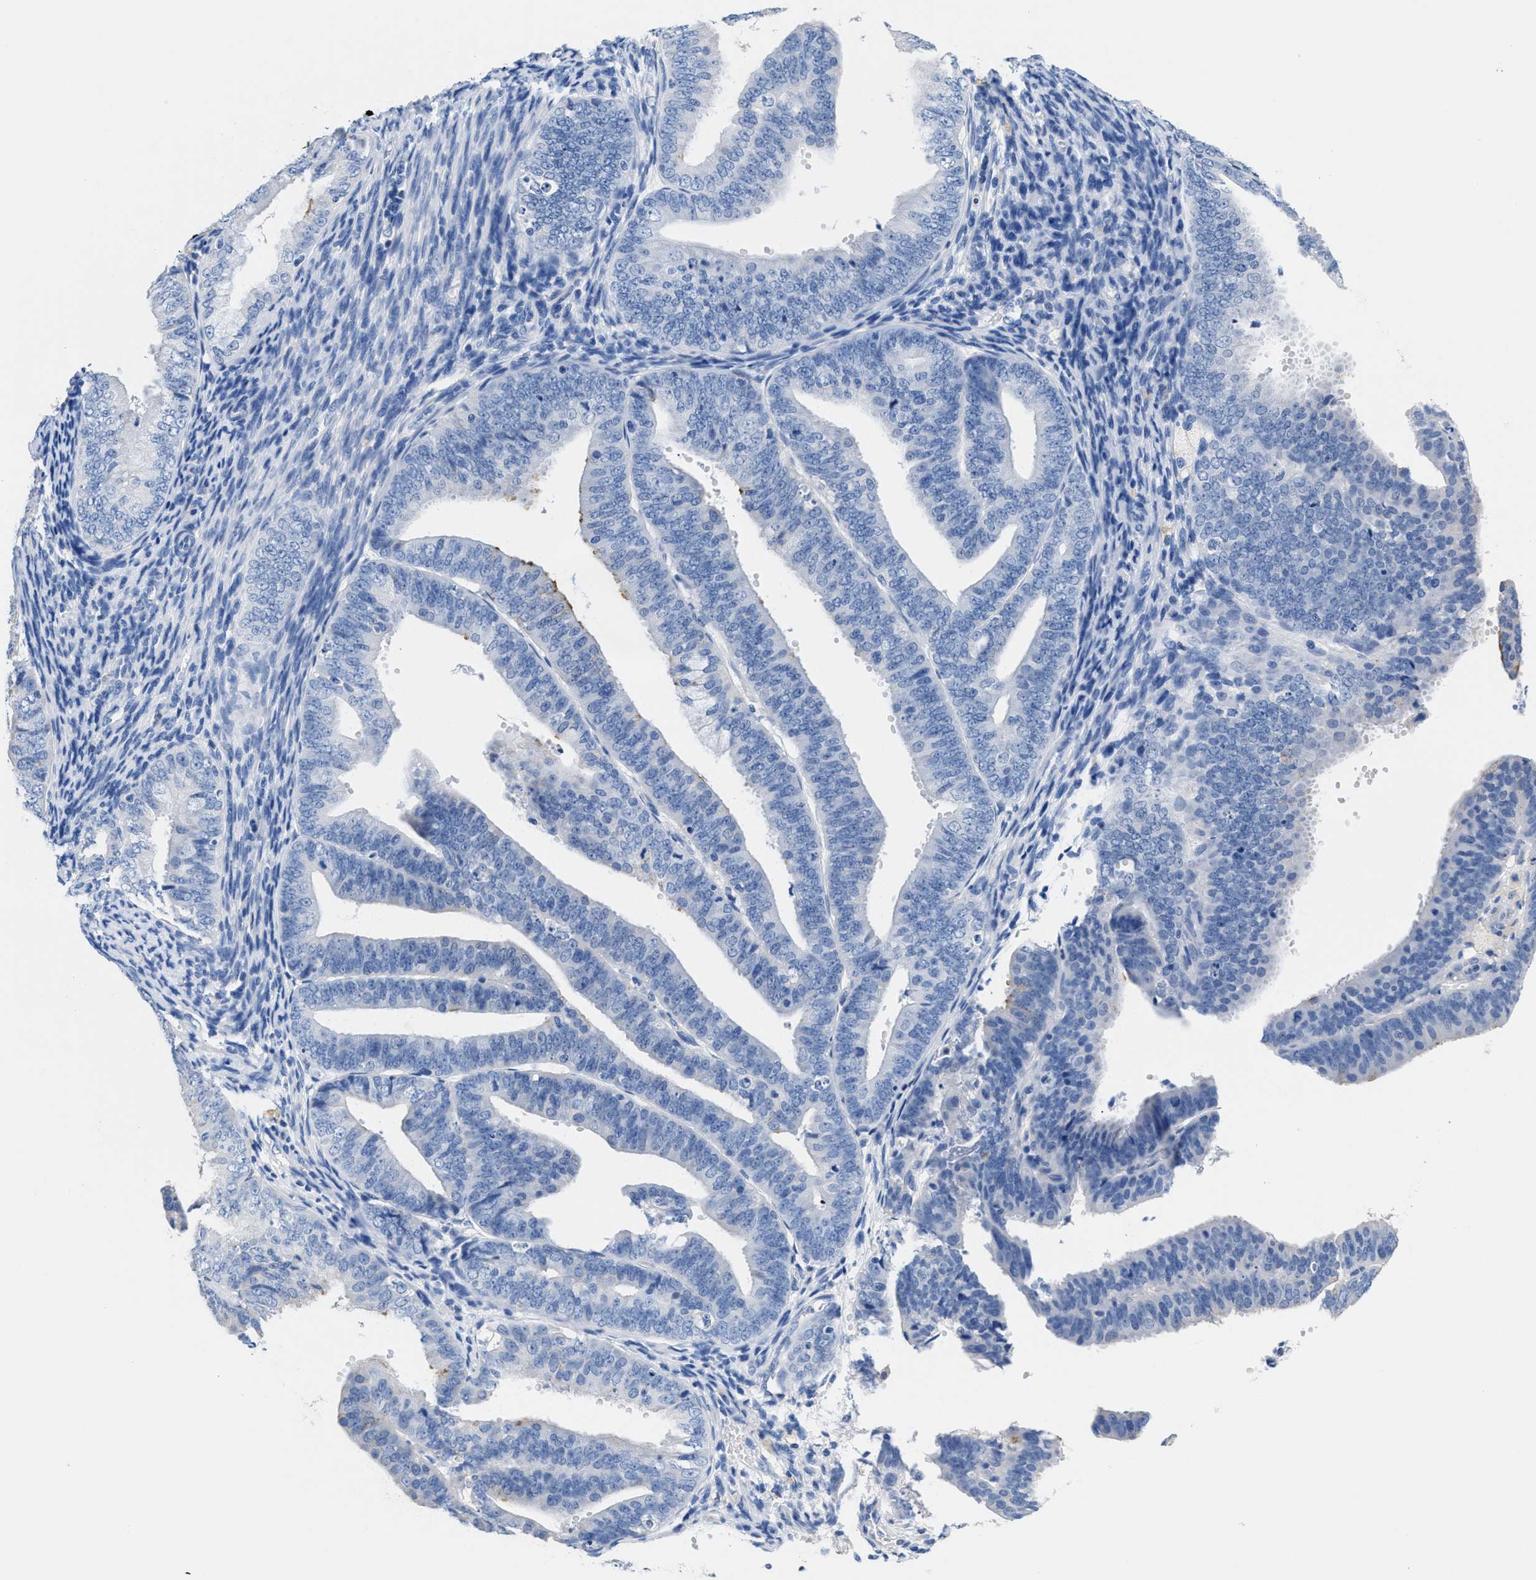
{"staining": {"intensity": "negative", "quantity": "none", "location": "none"}, "tissue": "endometrial cancer", "cell_type": "Tumor cells", "image_type": "cancer", "snomed": [{"axis": "morphology", "description": "Adenocarcinoma, NOS"}, {"axis": "topography", "description": "Endometrium"}], "caption": "IHC micrograph of neoplastic tissue: endometrial cancer (adenocarcinoma) stained with DAB (3,3'-diaminobenzidine) exhibits no significant protein staining in tumor cells.", "gene": "SLFN13", "patient": {"sex": "female", "age": 63}}